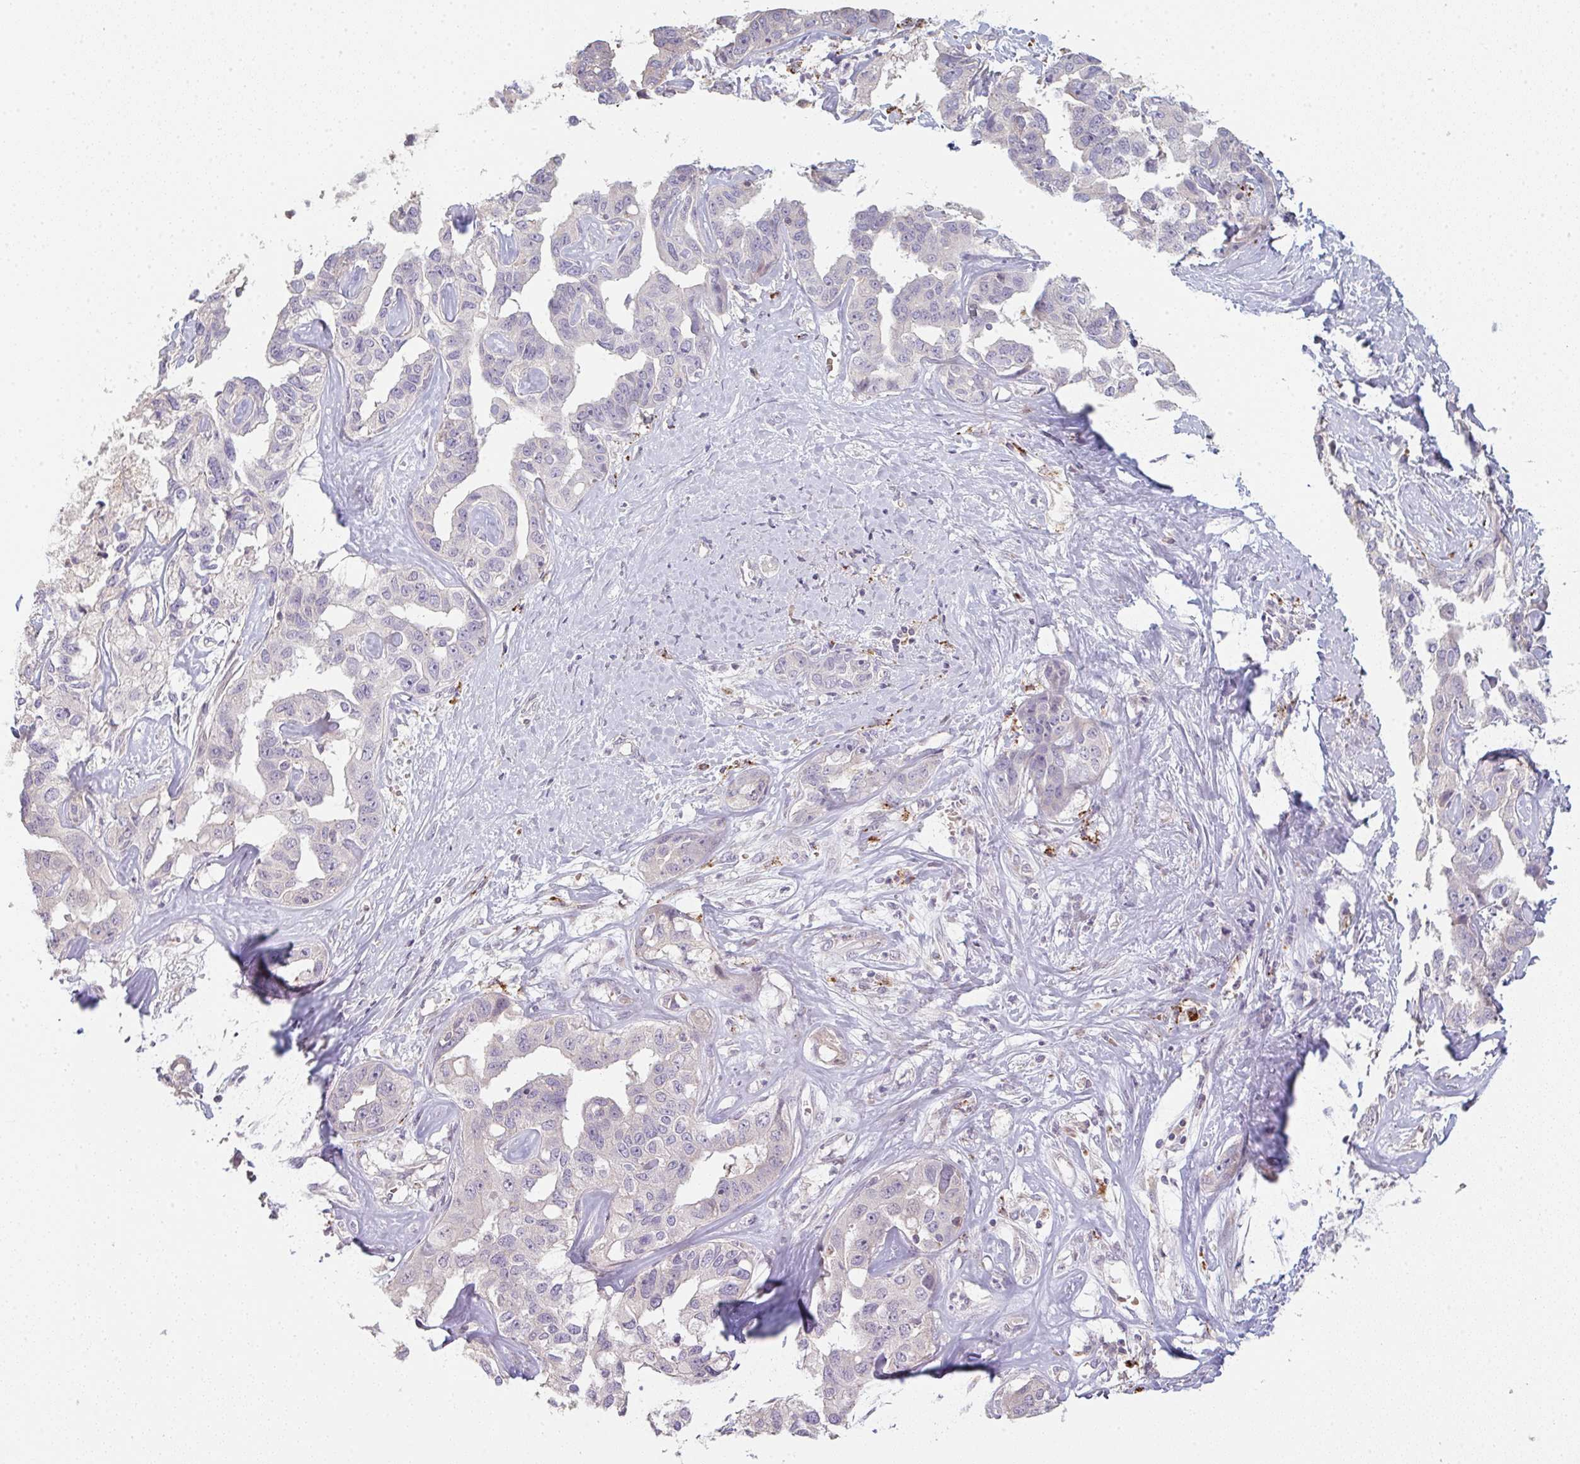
{"staining": {"intensity": "negative", "quantity": "none", "location": "none"}, "tissue": "liver cancer", "cell_type": "Tumor cells", "image_type": "cancer", "snomed": [{"axis": "morphology", "description": "Cholangiocarcinoma"}, {"axis": "topography", "description": "Liver"}], "caption": "Tumor cells are negative for protein expression in human cholangiocarcinoma (liver).", "gene": "TMEM237", "patient": {"sex": "male", "age": 59}}